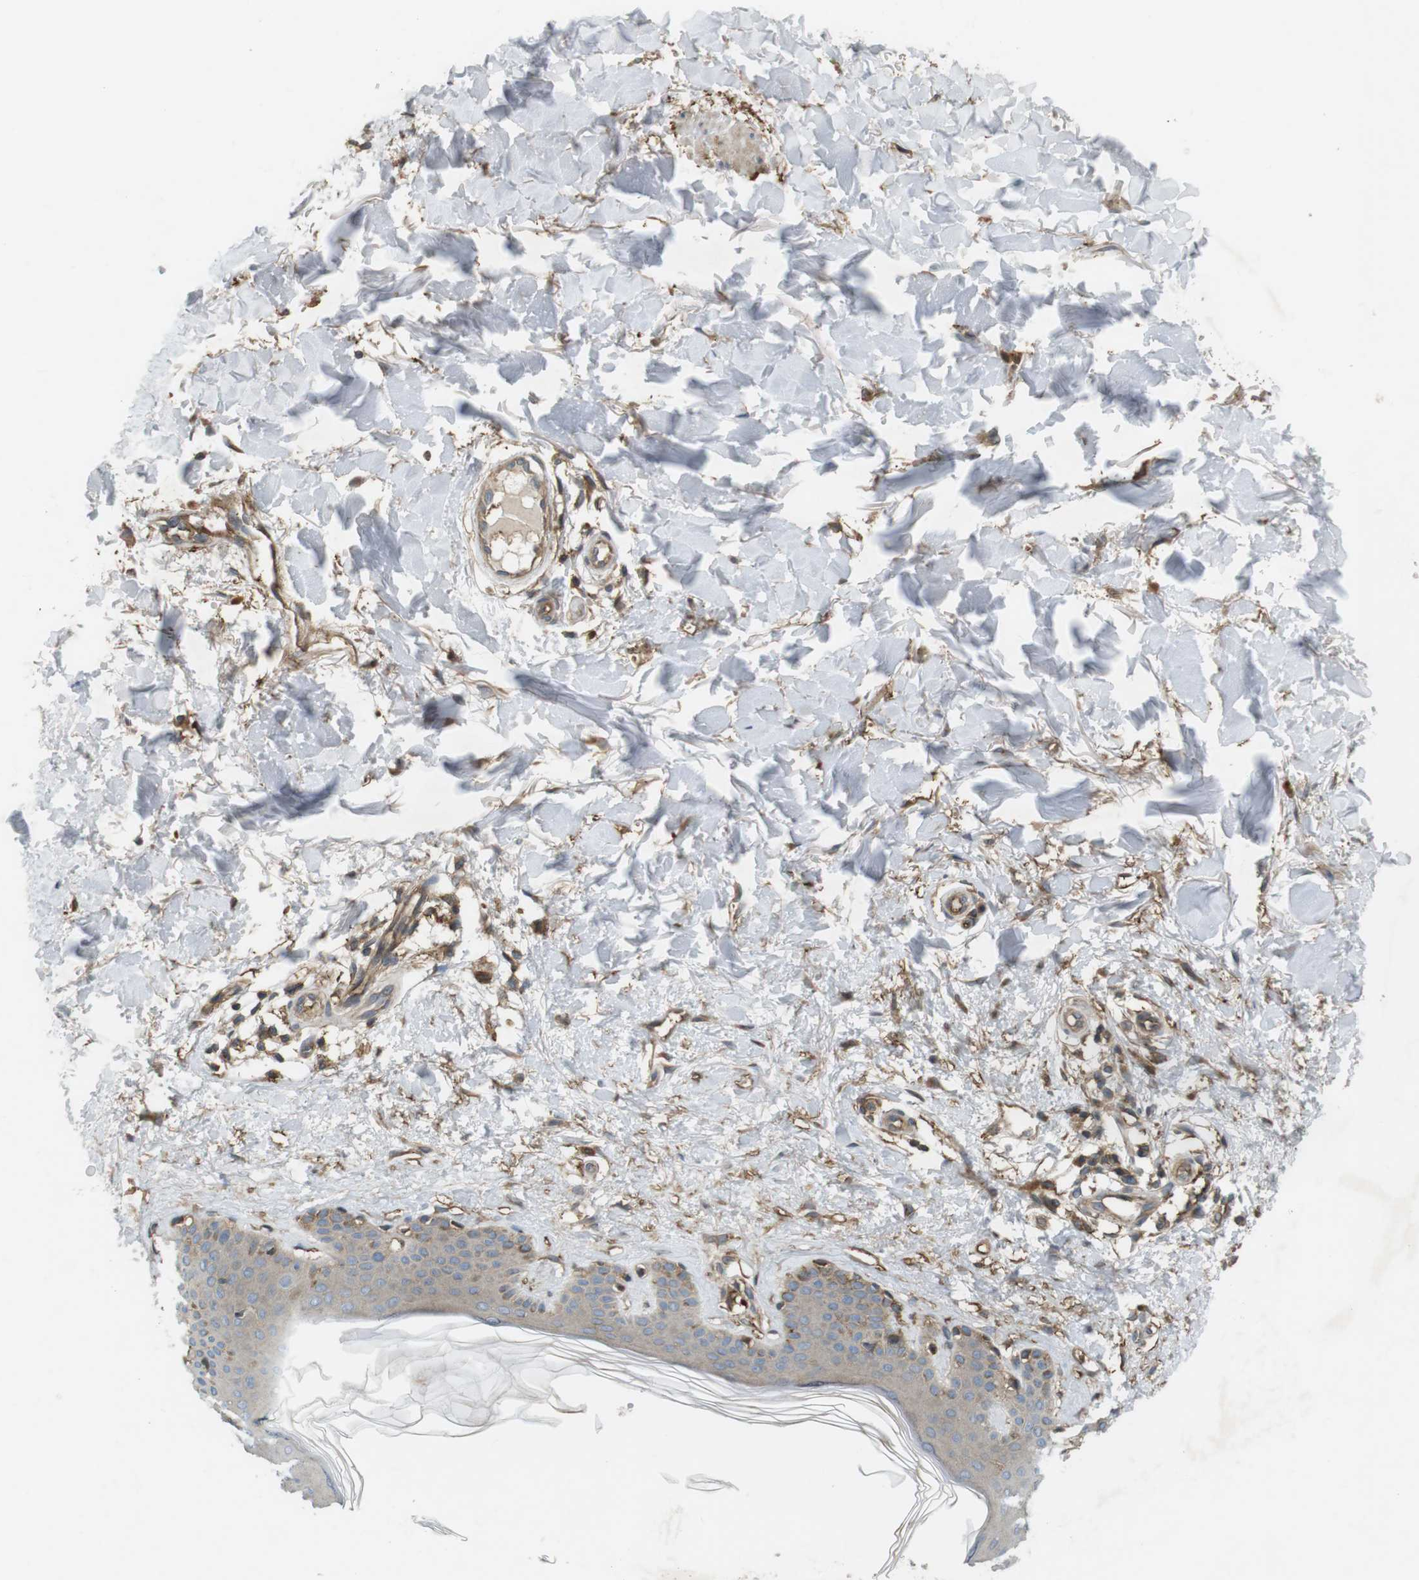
{"staining": {"intensity": "moderate", "quantity": ">75%", "location": "cytoplasmic/membranous"}, "tissue": "skin", "cell_type": "Fibroblasts", "image_type": "normal", "snomed": [{"axis": "morphology", "description": "Normal tissue, NOS"}, {"axis": "topography", "description": "Skin"}], "caption": "DAB immunohistochemical staining of unremarkable skin reveals moderate cytoplasmic/membranous protein staining in approximately >75% of fibroblasts.", "gene": "DDAH2", "patient": {"sex": "male", "age": 67}}